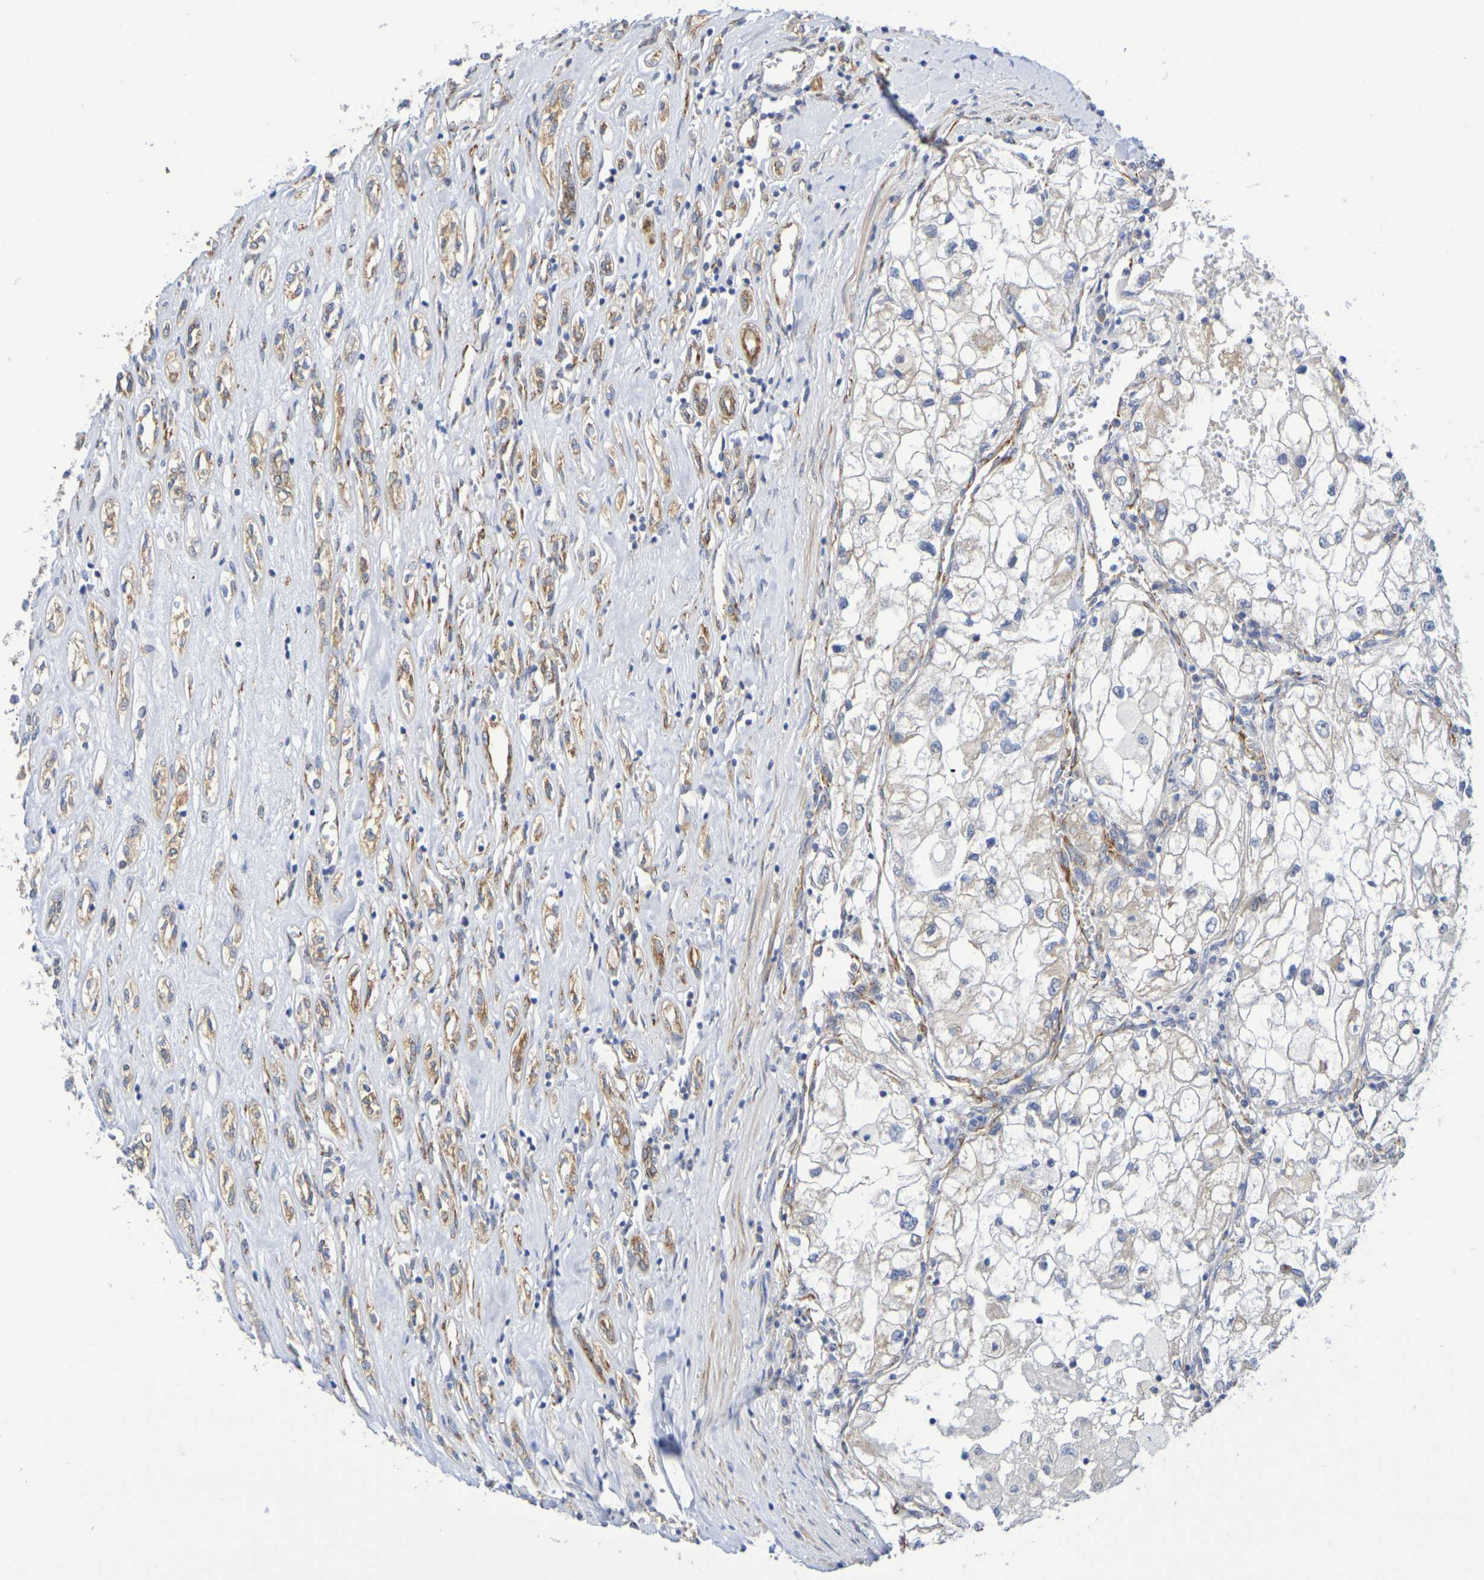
{"staining": {"intensity": "weak", "quantity": "<25%", "location": "cytoplasmic/membranous"}, "tissue": "renal cancer", "cell_type": "Tumor cells", "image_type": "cancer", "snomed": [{"axis": "morphology", "description": "Adenocarcinoma, NOS"}, {"axis": "topography", "description": "Kidney"}], "caption": "Histopathology image shows no significant protein expression in tumor cells of adenocarcinoma (renal). (Brightfield microscopy of DAB immunohistochemistry (IHC) at high magnification).", "gene": "TMCC3", "patient": {"sex": "female", "age": 70}}